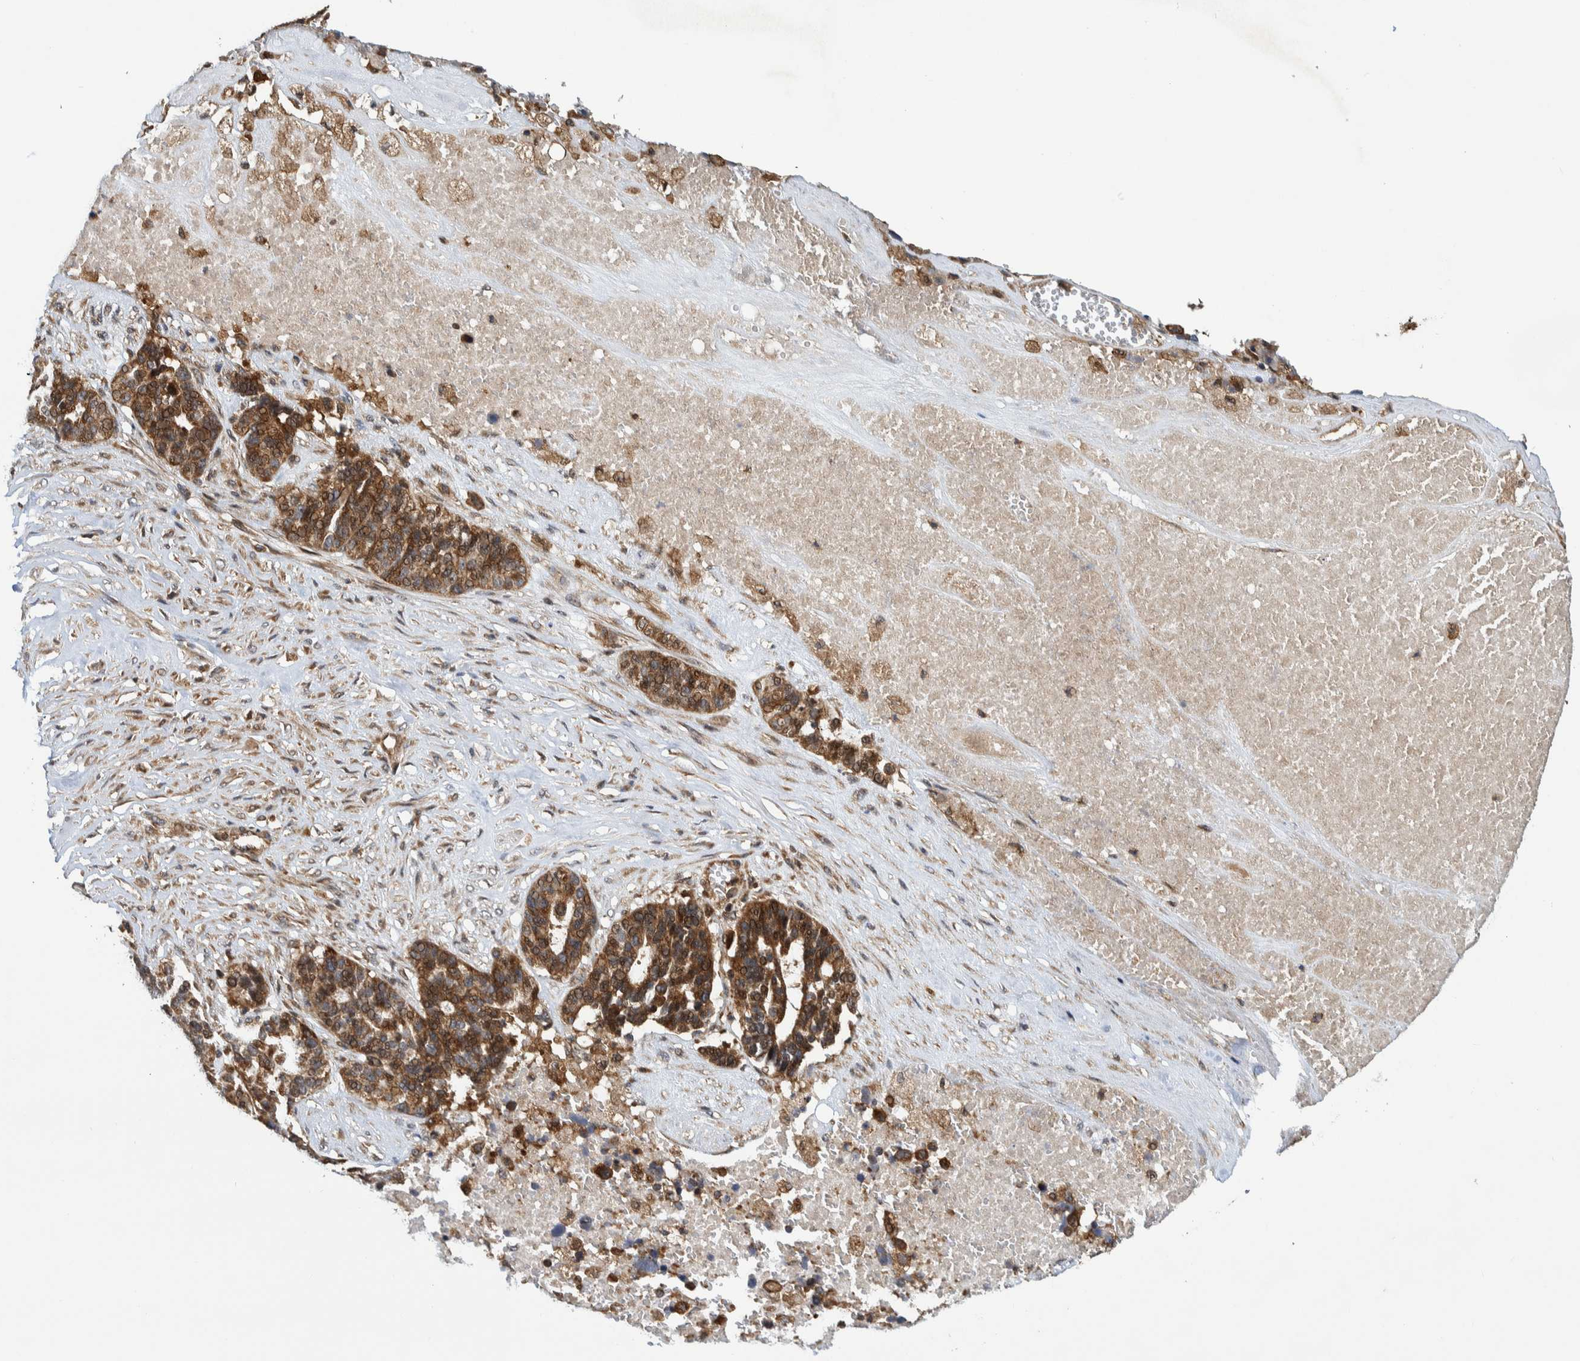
{"staining": {"intensity": "strong", "quantity": ">75%", "location": "cytoplasmic/membranous"}, "tissue": "ovarian cancer", "cell_type": "Tumor cells", "image_type": "cancer", "snomed": [{"axis": "morphology", "description": "Cystadenocarcinoma, serous, NOS"}, {"axis": "topography", "description": "Ovary"}], "caption": "The histopathology image displays immunohistochemical staining of serous cystadenocarcinoma (ovarian). There is strong cytoplasmic/membranous positivity is appreciated in about >75% of tumor cells. Using DAB (brown) and hematoxylin (blue) stains, captured at high magnification using brightfield microscopy.", "gene": "CCDC57", "patient": {"sex": "female", "age": 59}}